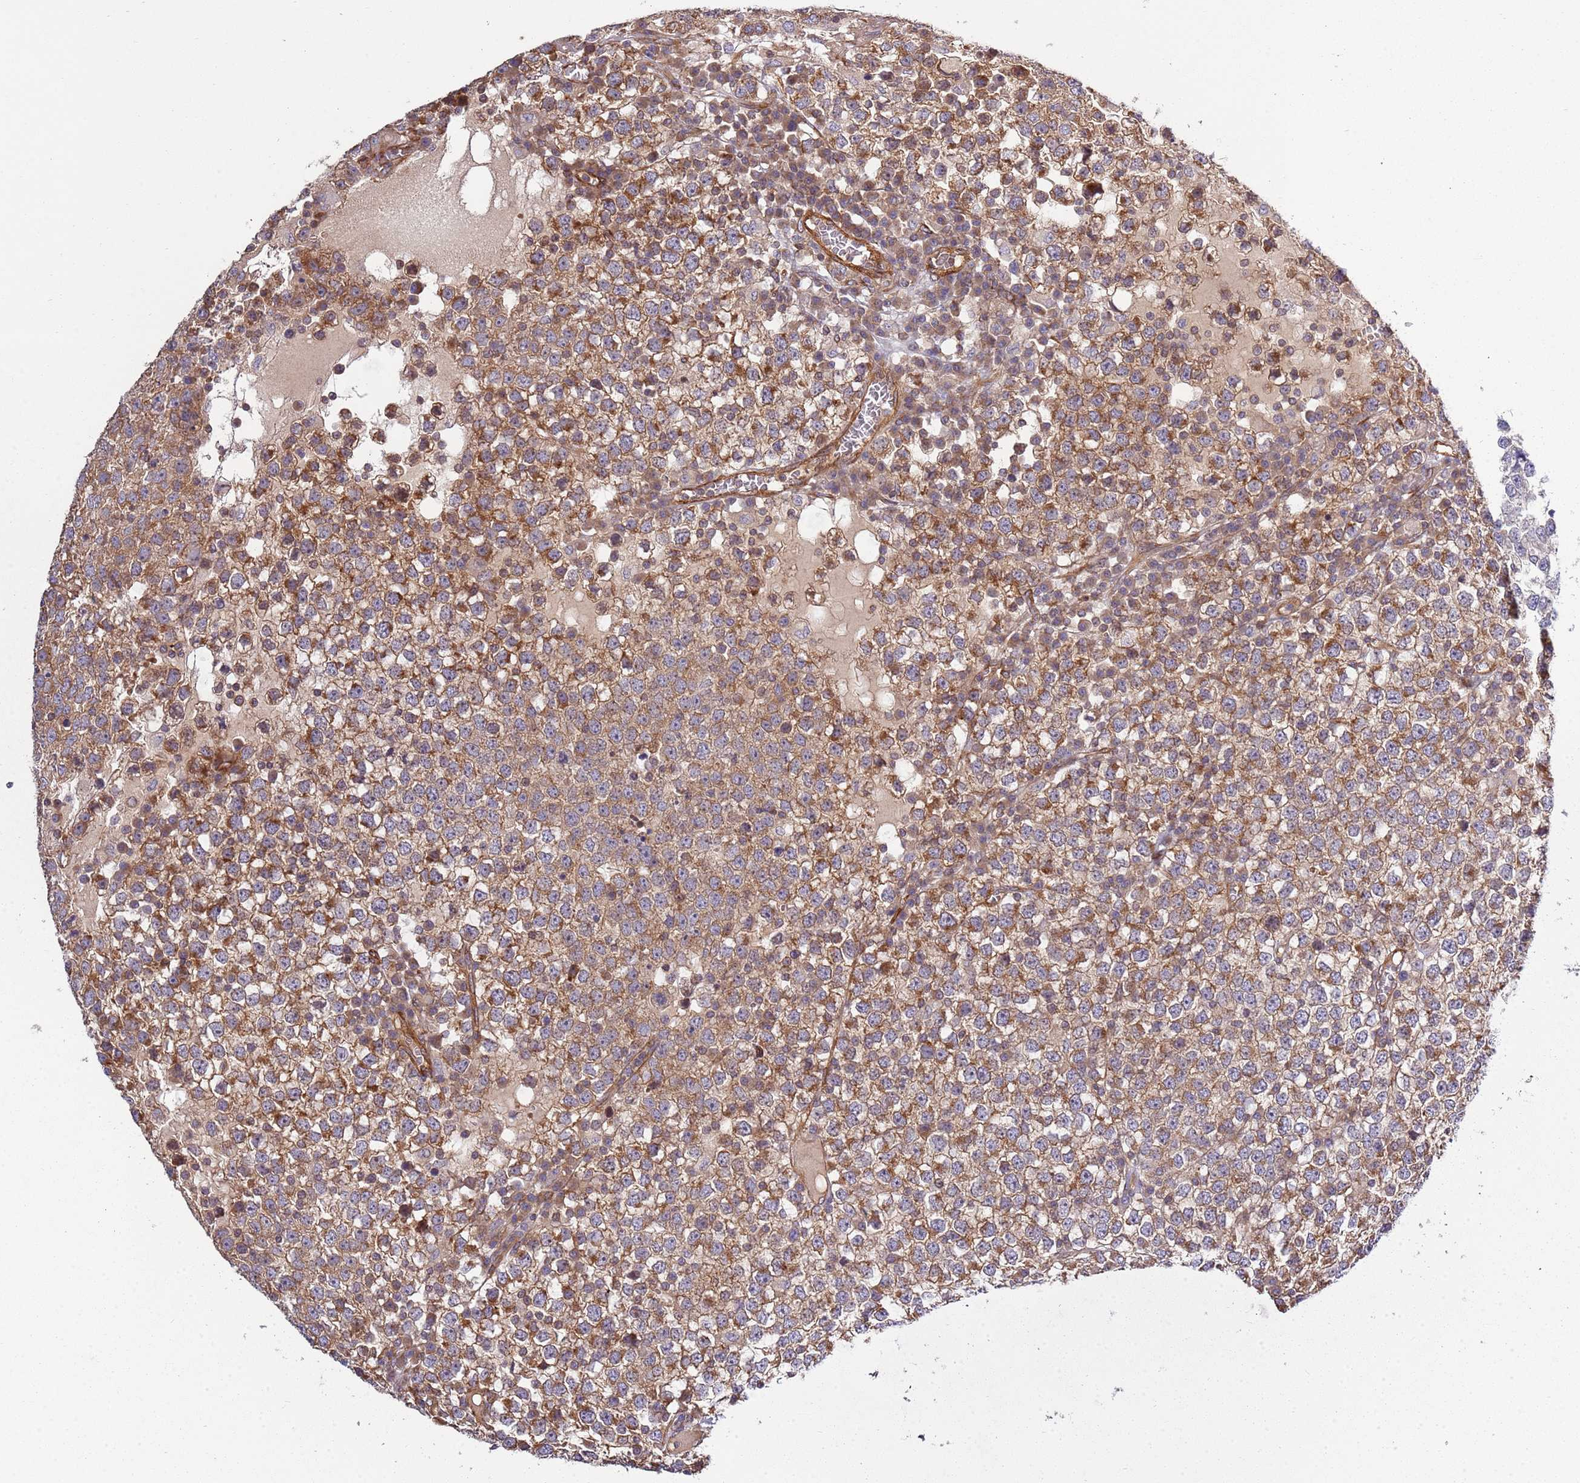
{"staining": {"intensity": "strong", "quantity": "<25%", "location": "cytoplasmic/membranous"}, "tissue": "testis cancer", "cell_type": "Tumor cells", "image_type": "cancer", "snomed": [{"axis": "morphology", "description": "Seminoma, NOS"}, {"axis": "topography", "description": "Testis"}], "caption": "Immunohistochemistry (IHC) (DAB (3,3'-diaminobenzidine)) staining of human testis seminoma reveals strong cytoplasmic/membranous protein positivity in approximately <25% of tumor cells.", "gene": "GNL1", "patient": {"sex": "male", "age": 65}}